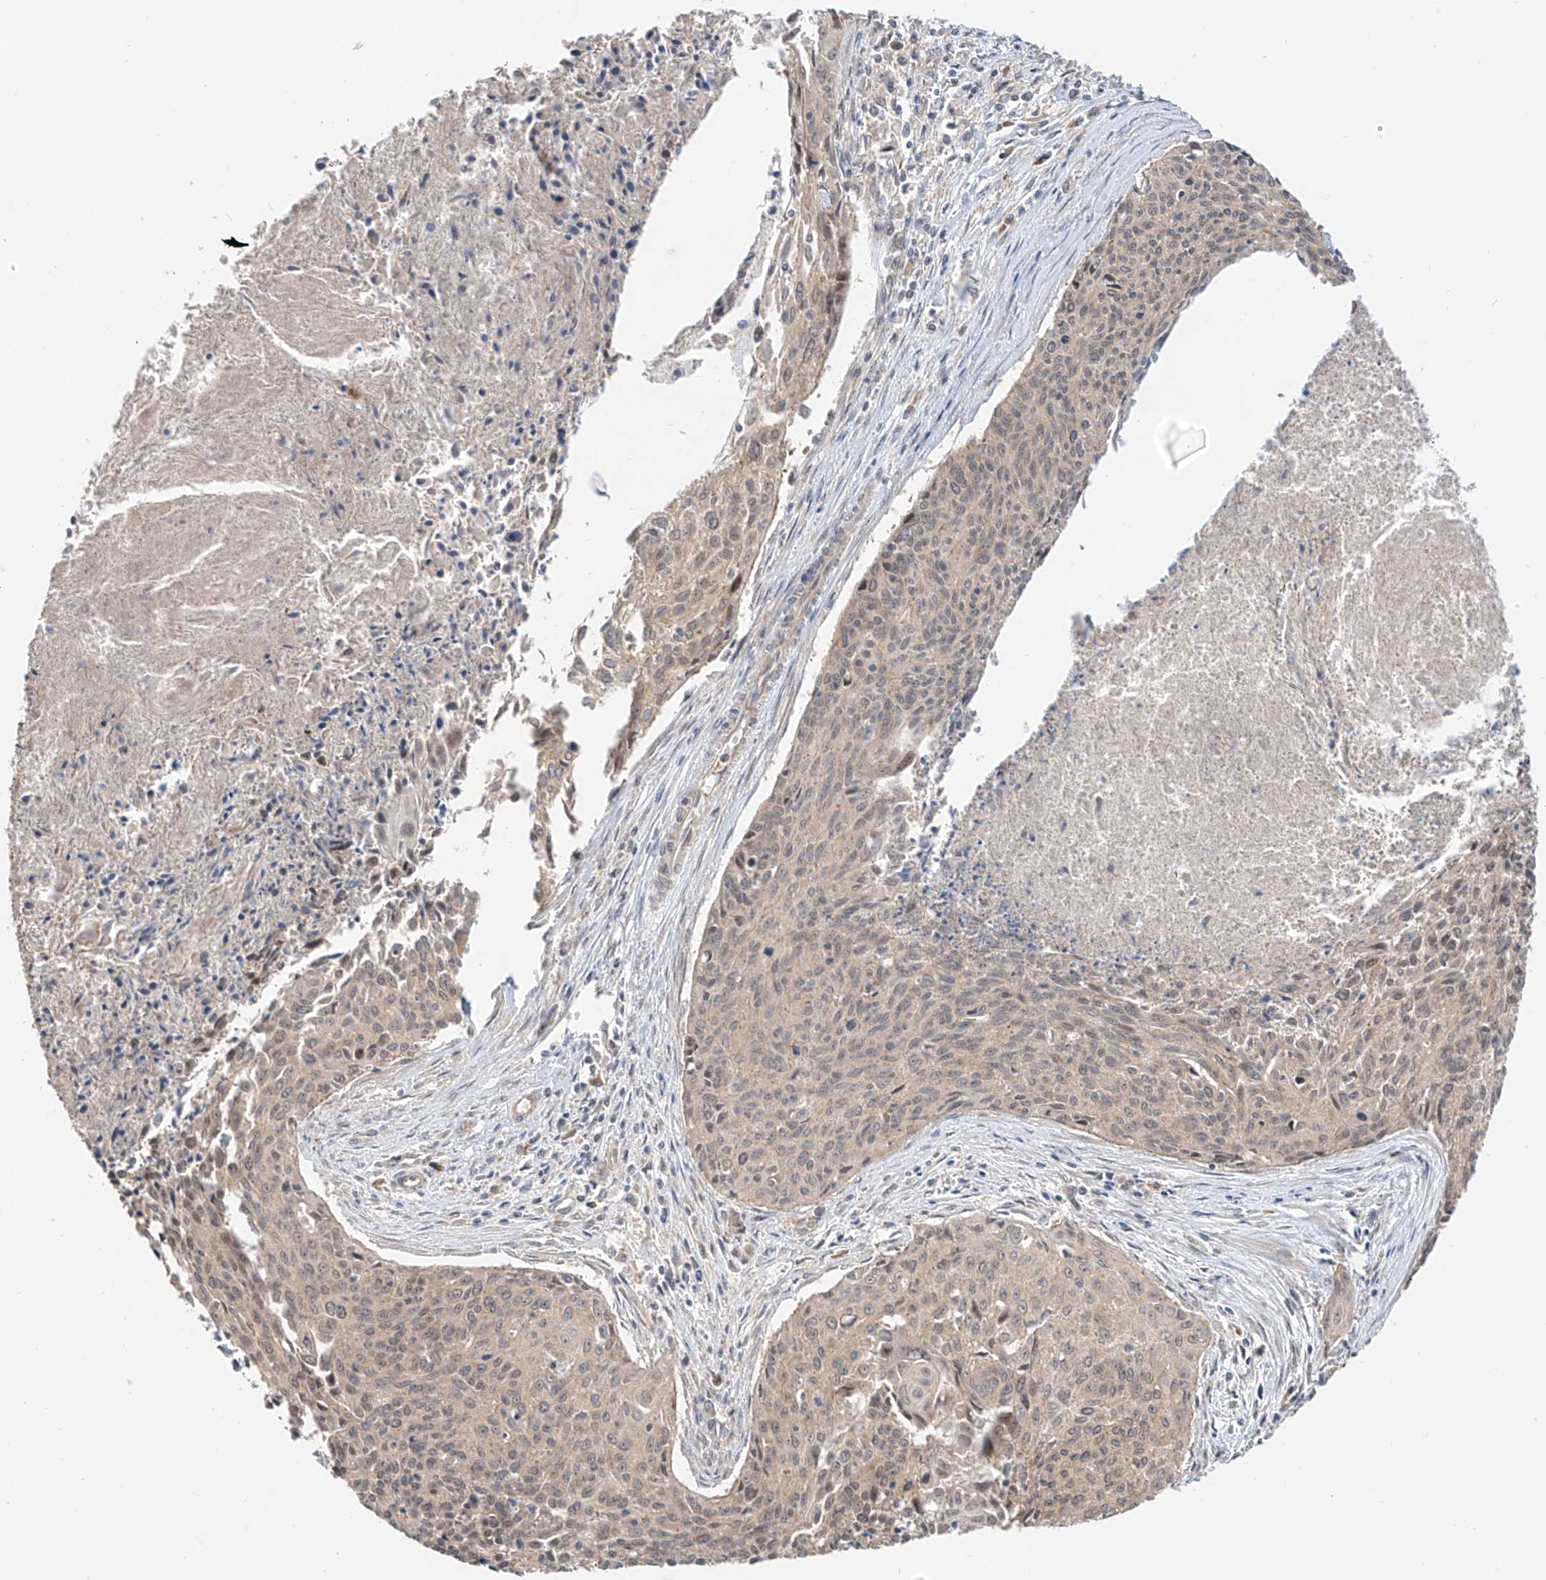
{"staining": {"intensity": "weak", "quantity": "25%-75%", "location": "cytoplasmic/membranous"}, "tissue": "cervical cancer", "cell_type": "Tumor cells", "image_type": "cancer", "snomed": [{"axis": "morphology", "description": "Squamous cell carcinoma, NOS"}, {"axis": "topography", "description": "Cervix"}], "caption": "Protein analysis of cervical cancer tissue reveals weak cytoplasmic/membranous staining in approximately 25%-75% of tumor cells.", "gene": "MTUS2", "patient": {"sex": "female", "age": 55}}